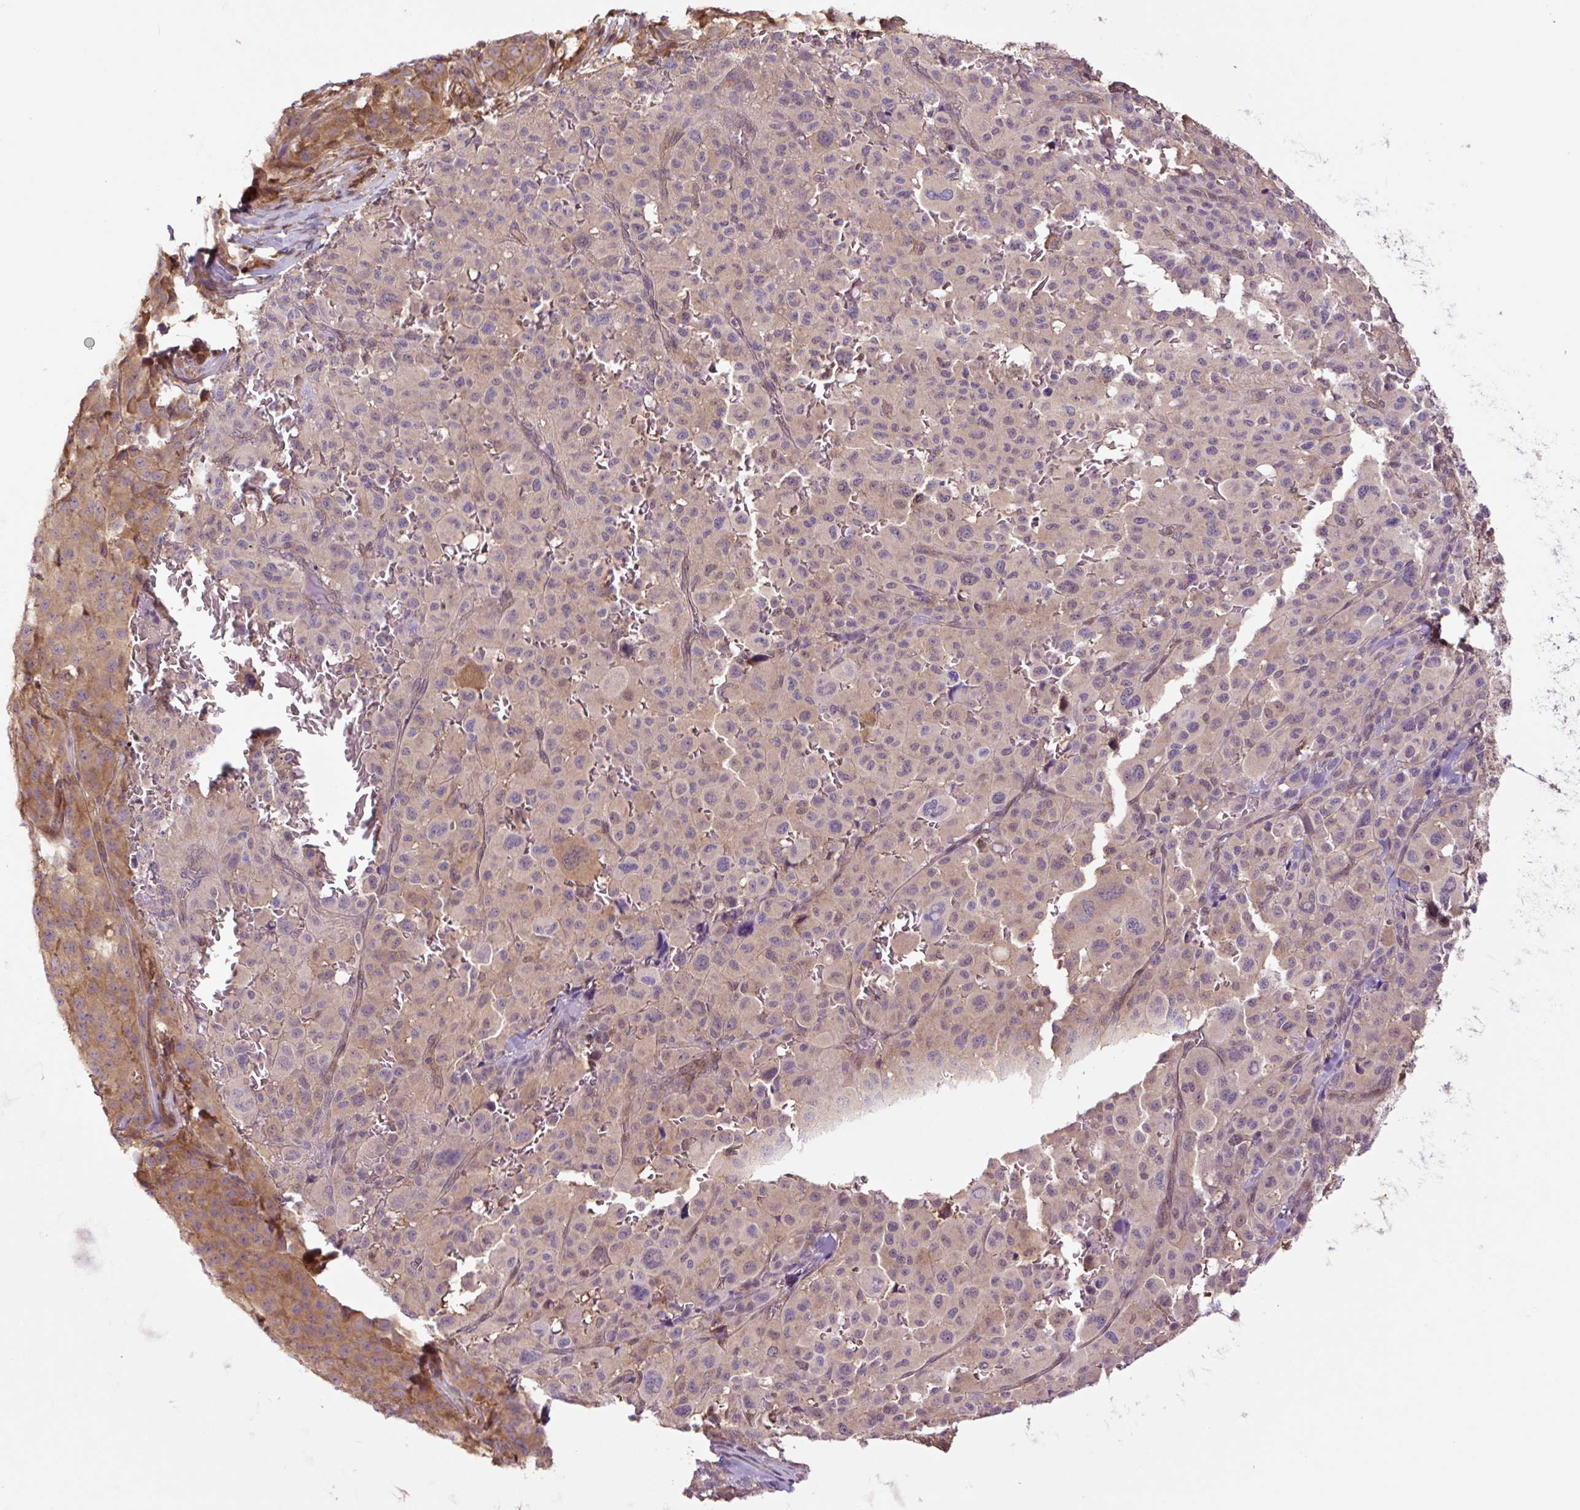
{"staining": {"intensity": "moderate", "quantity": "<25%", "location": "cytoplasmic/membranous"}, "tissue": "melanoma", "cell_type": "Tumor cells", "image_type": "cancer", "snomed": [{"axis": "morphology", "description": "Malignant melanoma, NOS"}, {"axis": "topography", "description": "Skin"}], "caption": "Protein expression analysis of malignant melanoma displays moderate cytoplasmic/membranous expression in about <25% of tumor cells. The staining is performed using DAB (3,3'-diaminobenzidine) brown chromogen to label protein expression. The nuclei are counter-stained blue using hematoxylin.", "gene": "TPT1", "patient": {"sex": "female", "age": 74}}